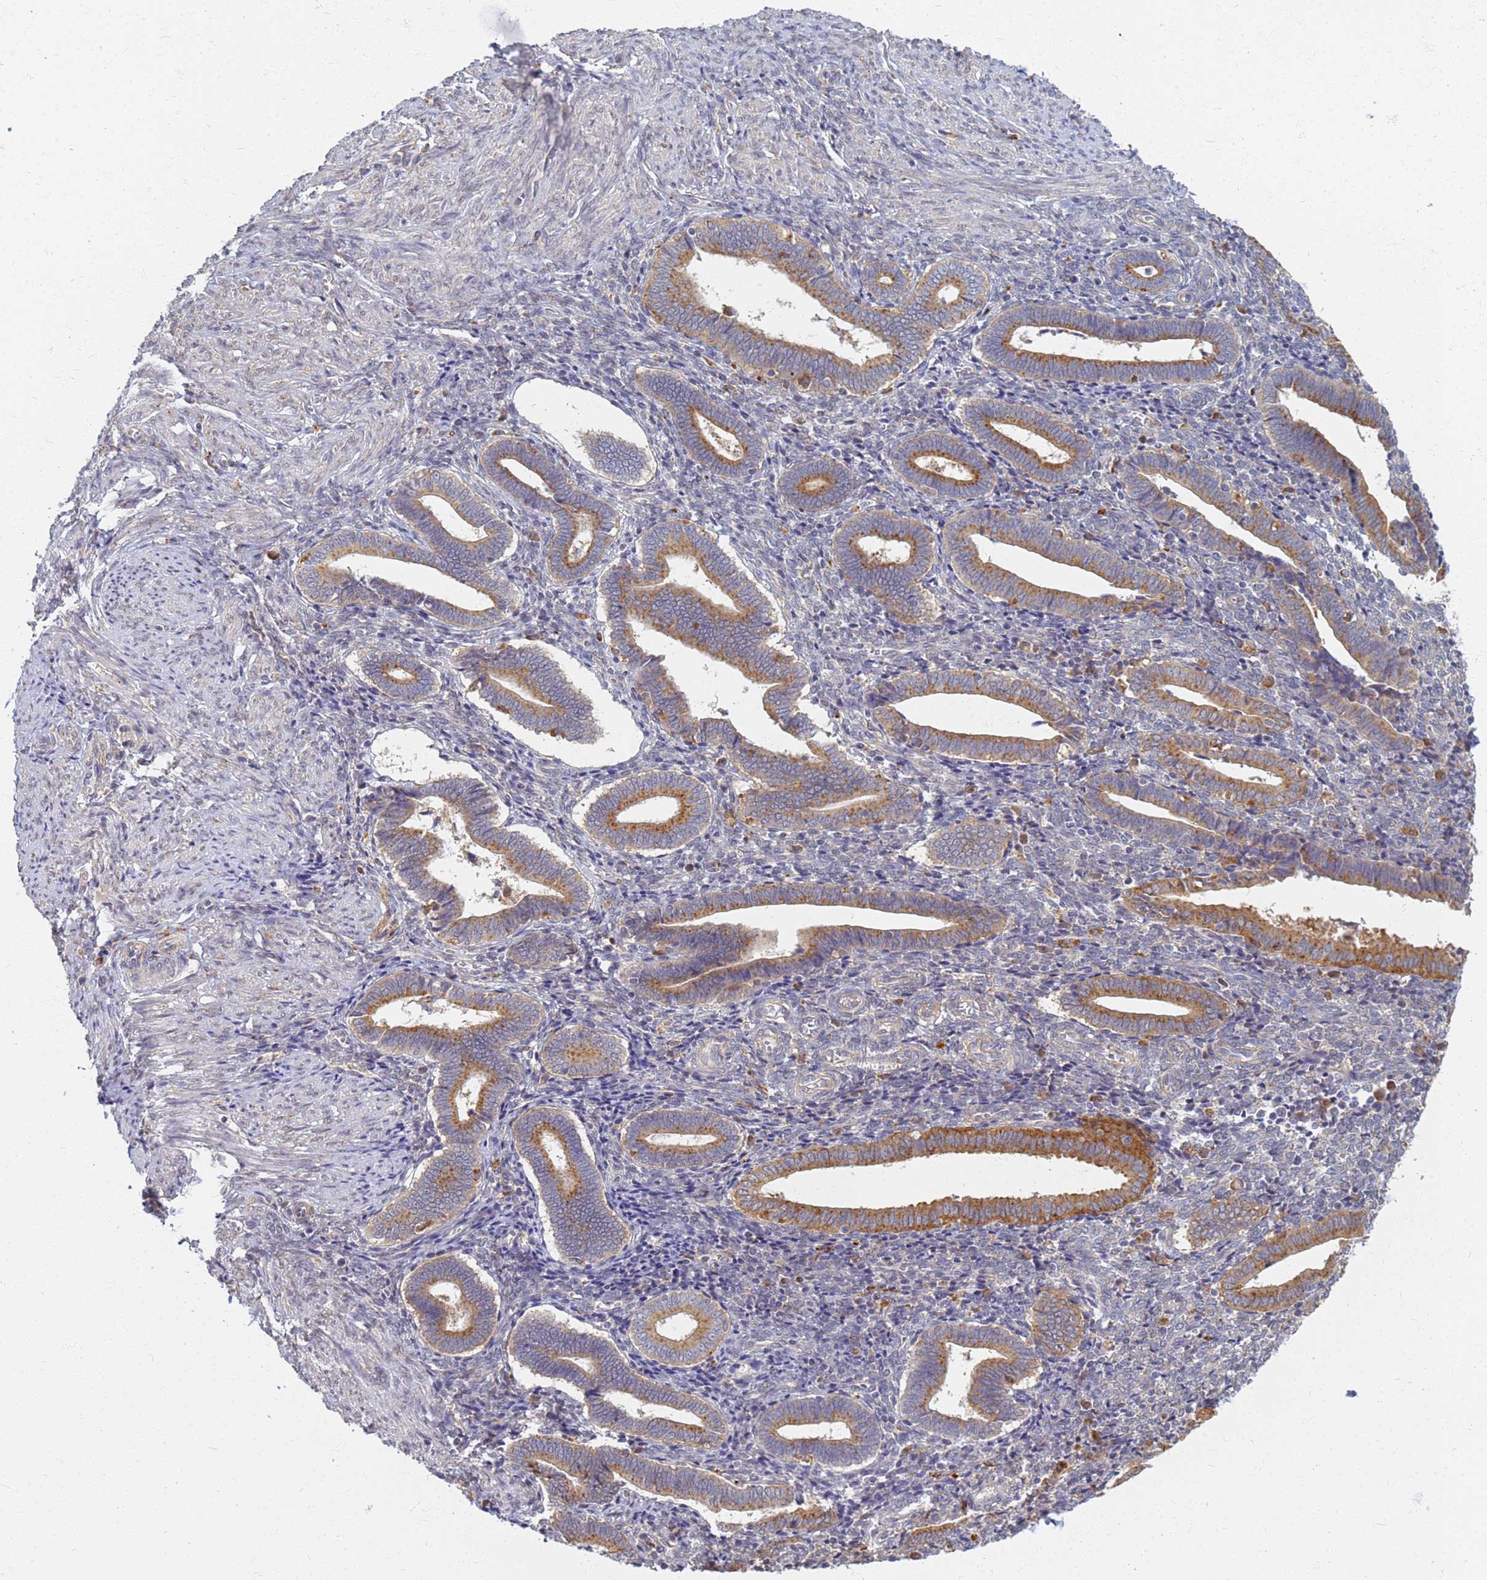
{"staining": {"intensity": "weak", "quantity": "<25%", "location": "cytoplasmic/membranous"}, "tissue": "endometrium", "cell_type": "Cells in endometrial stroma", "image_type": "normal", "snomed": [{"axis": "morphology", "description": "Normal tissue, NOS"}, {"axis": "topography", "description": "Other"}, {"axis": "topography", "description": "Endometrium"}], "caption": "High magnification brightfield microscopy of unremarkable endometrium stained with DAB (3,3'-diaminobenzidine) (brown) and counterstained with hematoxylin (blue): cells in endometrial stroma show no significant expression.", "gene": "ATP6V1E1", "patient": {"sex": "female", "age": 44}}